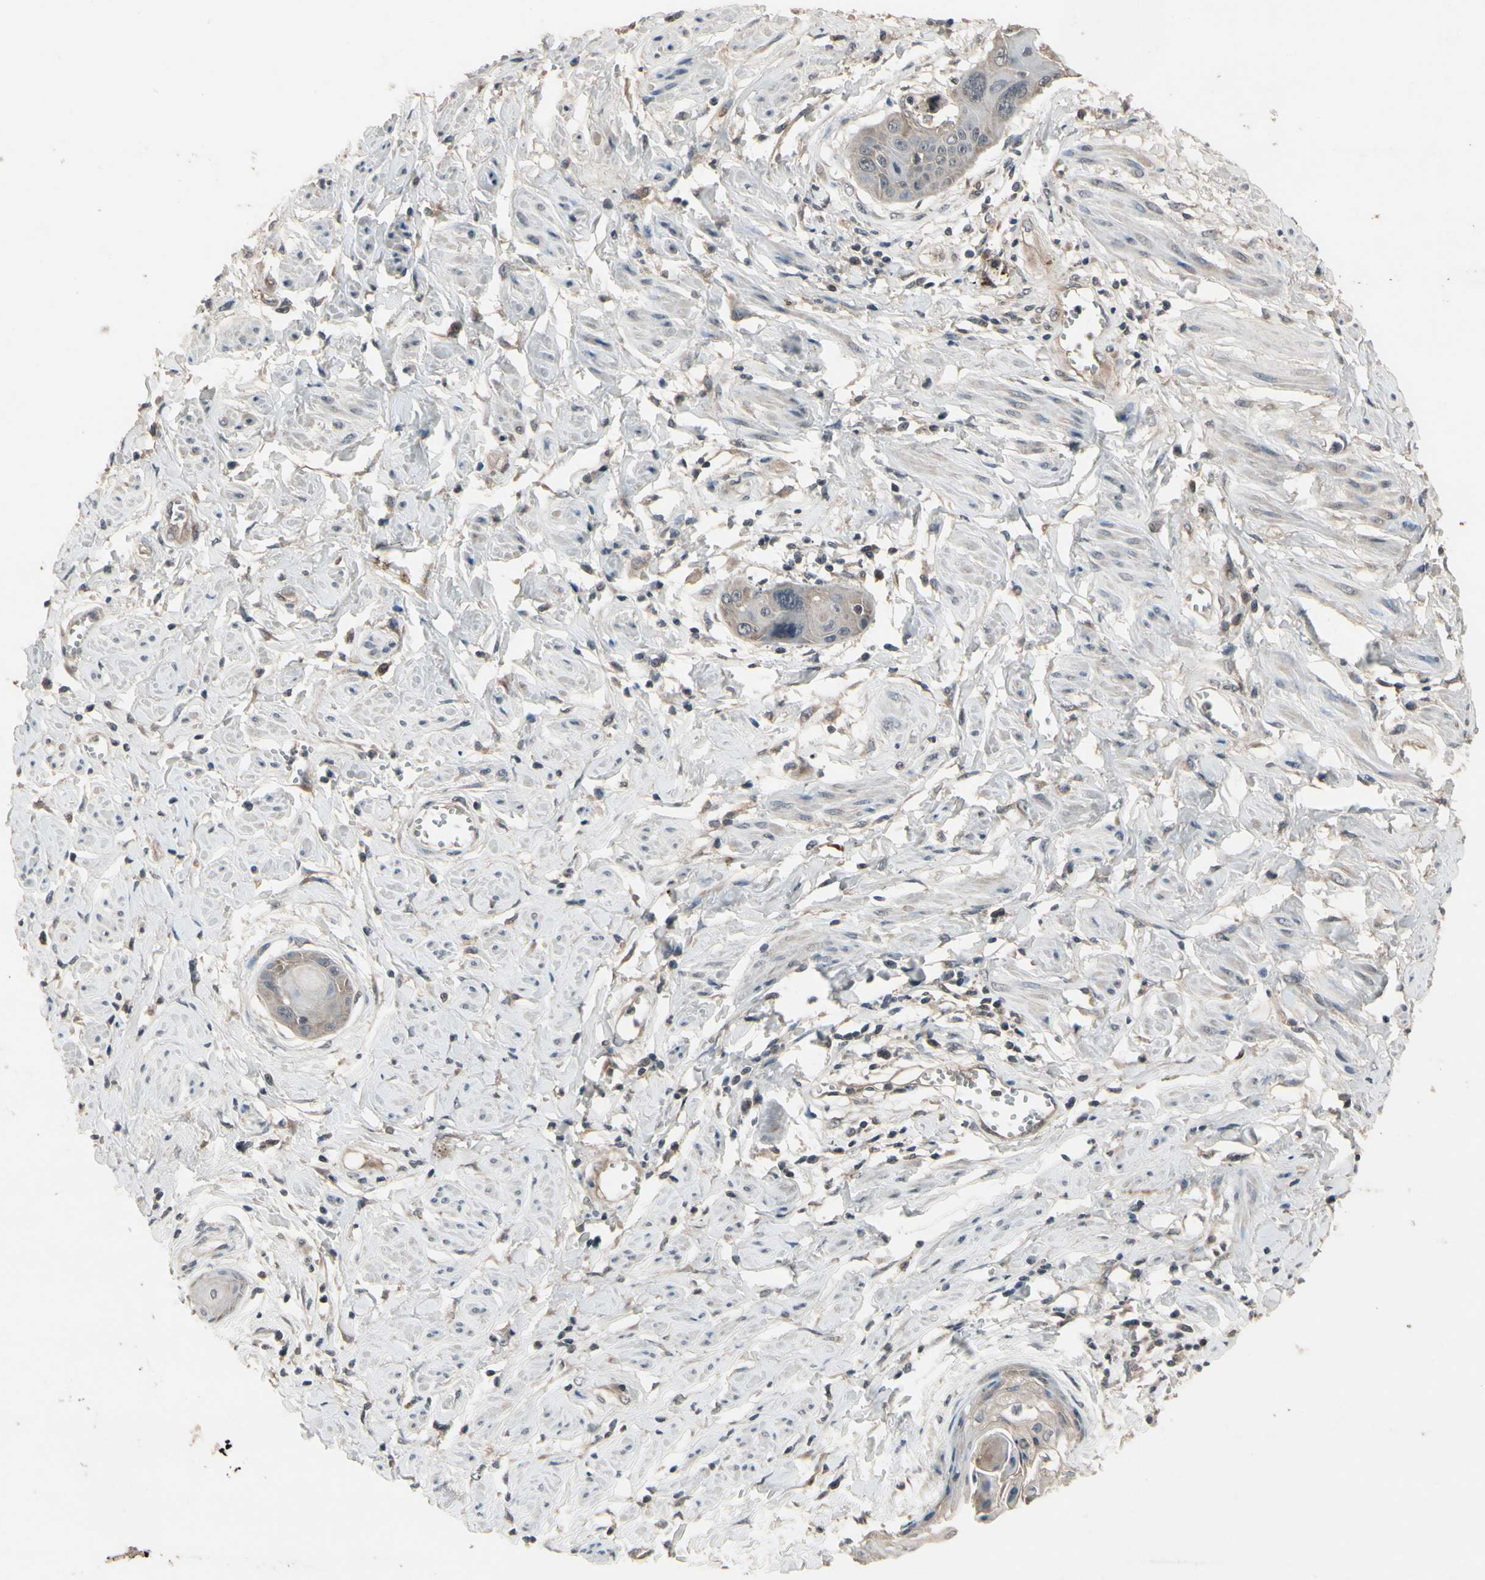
{"staining": {"intensity": "weak", "quantity": ">75%", "location": "cytoplasmic/membranous"}, "tissue": "cervical cancer", "cell_type": "Tumor cells", "image_type": "cancer", "snomed": [{"axis": "morphology", "description": "Squamous cell carcinoma, NOS"}, {"axis": "topography", "description": "Cervix"}], "caption": "Squamous cell carcinoma (cervical) stained with immunohistochemistry reveals weak cytoplasmic/membranous staining in approximately >75% of tumor cells.", "gene": "NSF", "patient": {"sex": "female", "age": 57}}